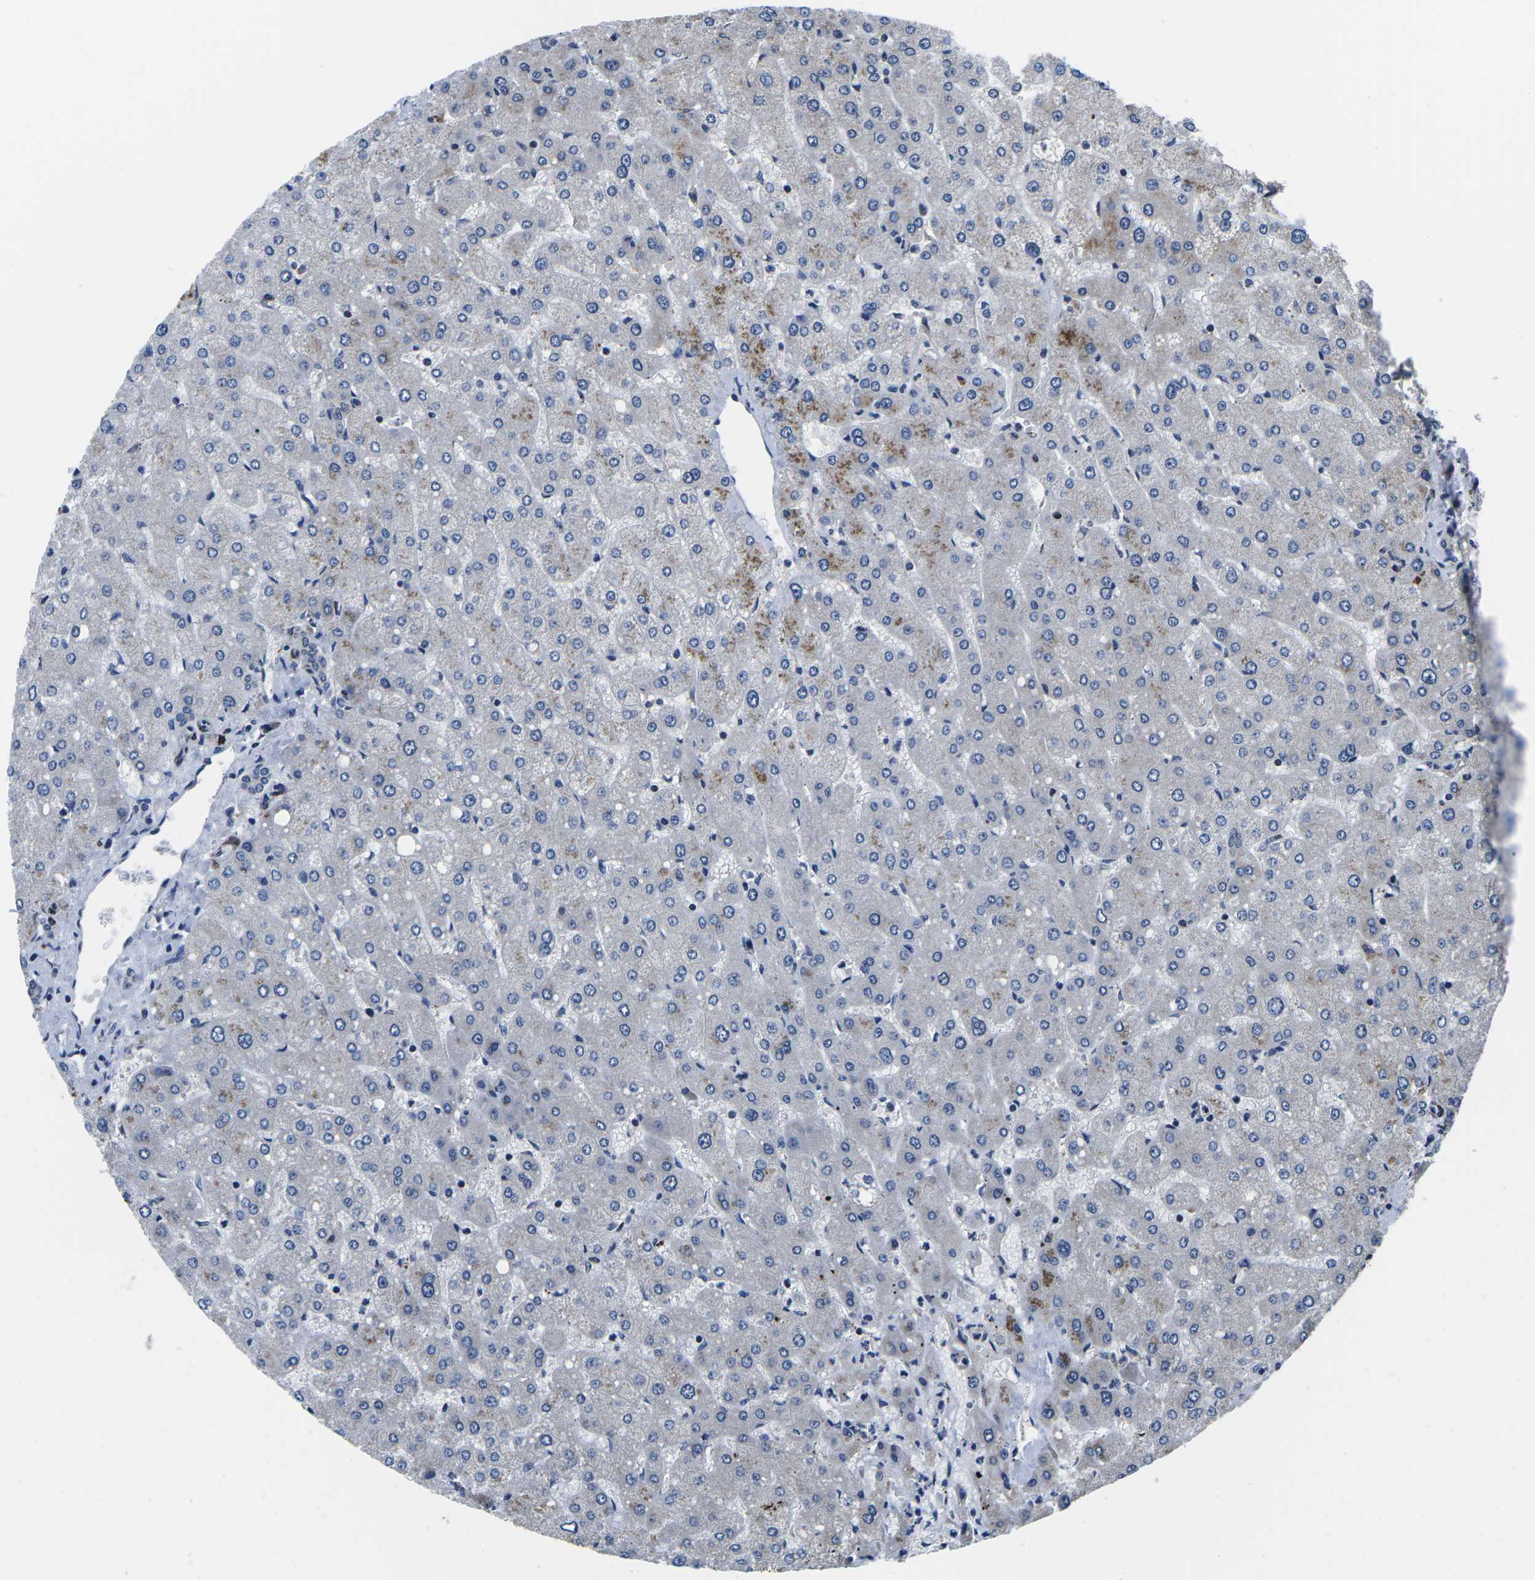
{"staining": {"intensity": "negative", "quantity": "none", "location": "none"}, "tissue": "liver", "cell_type": "Cholangiocytes", "image_type": "normal", "snomed": [{"axis": "morphology", "description": "Normal tissue, NOS"}, {"axis": "topography", "description": "Liver"}], "caption": "Immunohistochemistry (IHC) histopathology image of normal liver: human liver stained with DAB displays no significant protein positivity in cholangiocytes.", "gene": "CCNE1", "patient": {"sex": "male", "age": 55}}